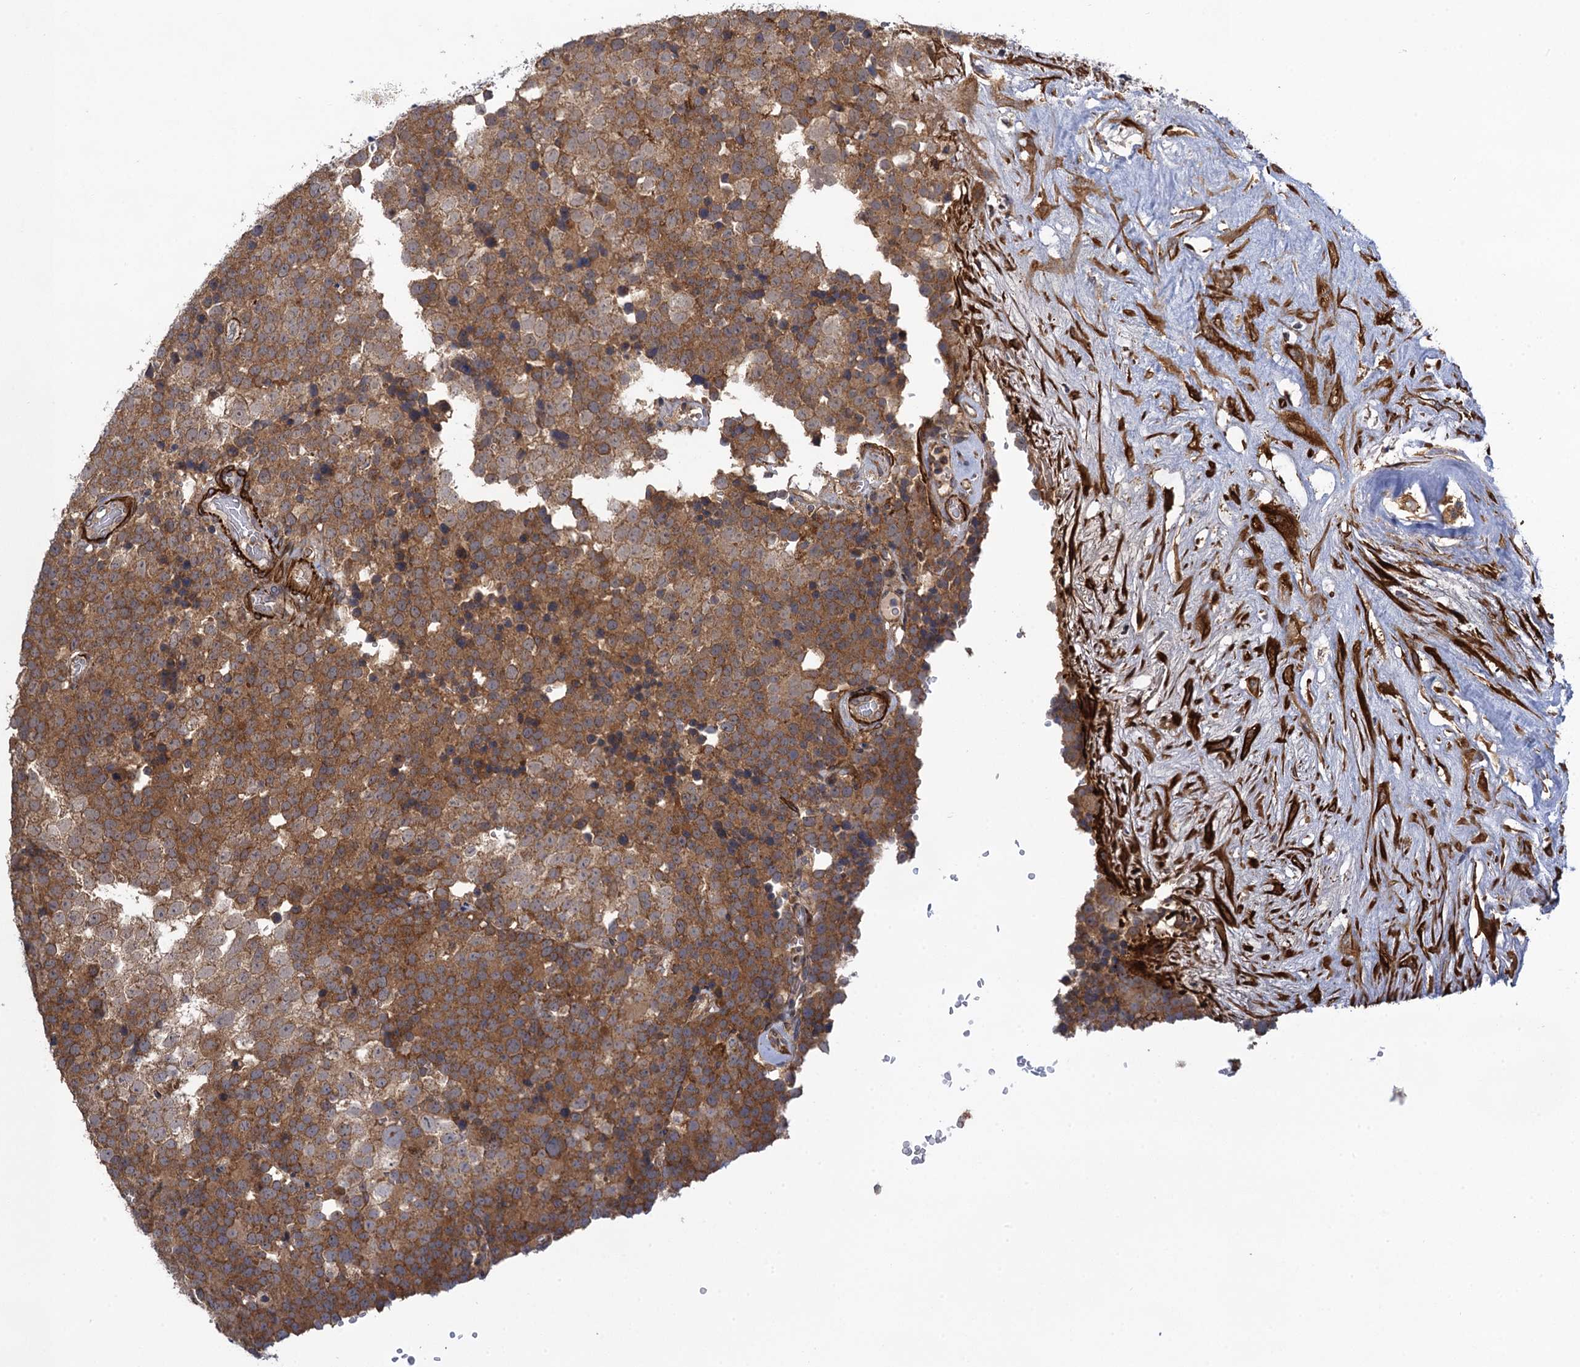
{"staining": {"intensity": "moderate", "quantity": ">75%", "location": "cytoplasmic/membranous"}, "tissue": "testis cancer", "cell_type": "Tumor cells", "image_type": "cancer", "snomed": [{"axis": "morphology", "description": "Seminoma, NOS"}, {"axis": "topography", "description": "Testis"}], "caption": "Immunohistochemical staining of human seminoma (testis) exhibits medium levels of moderate cytoplasmic/membranous protein expression in approximately >75% of tumor cells. (brown staining indicates protein expression, while blue staining denotes nuclei).", "gene": "WDR88", "patient": {"sex": "male", "age": 71}}